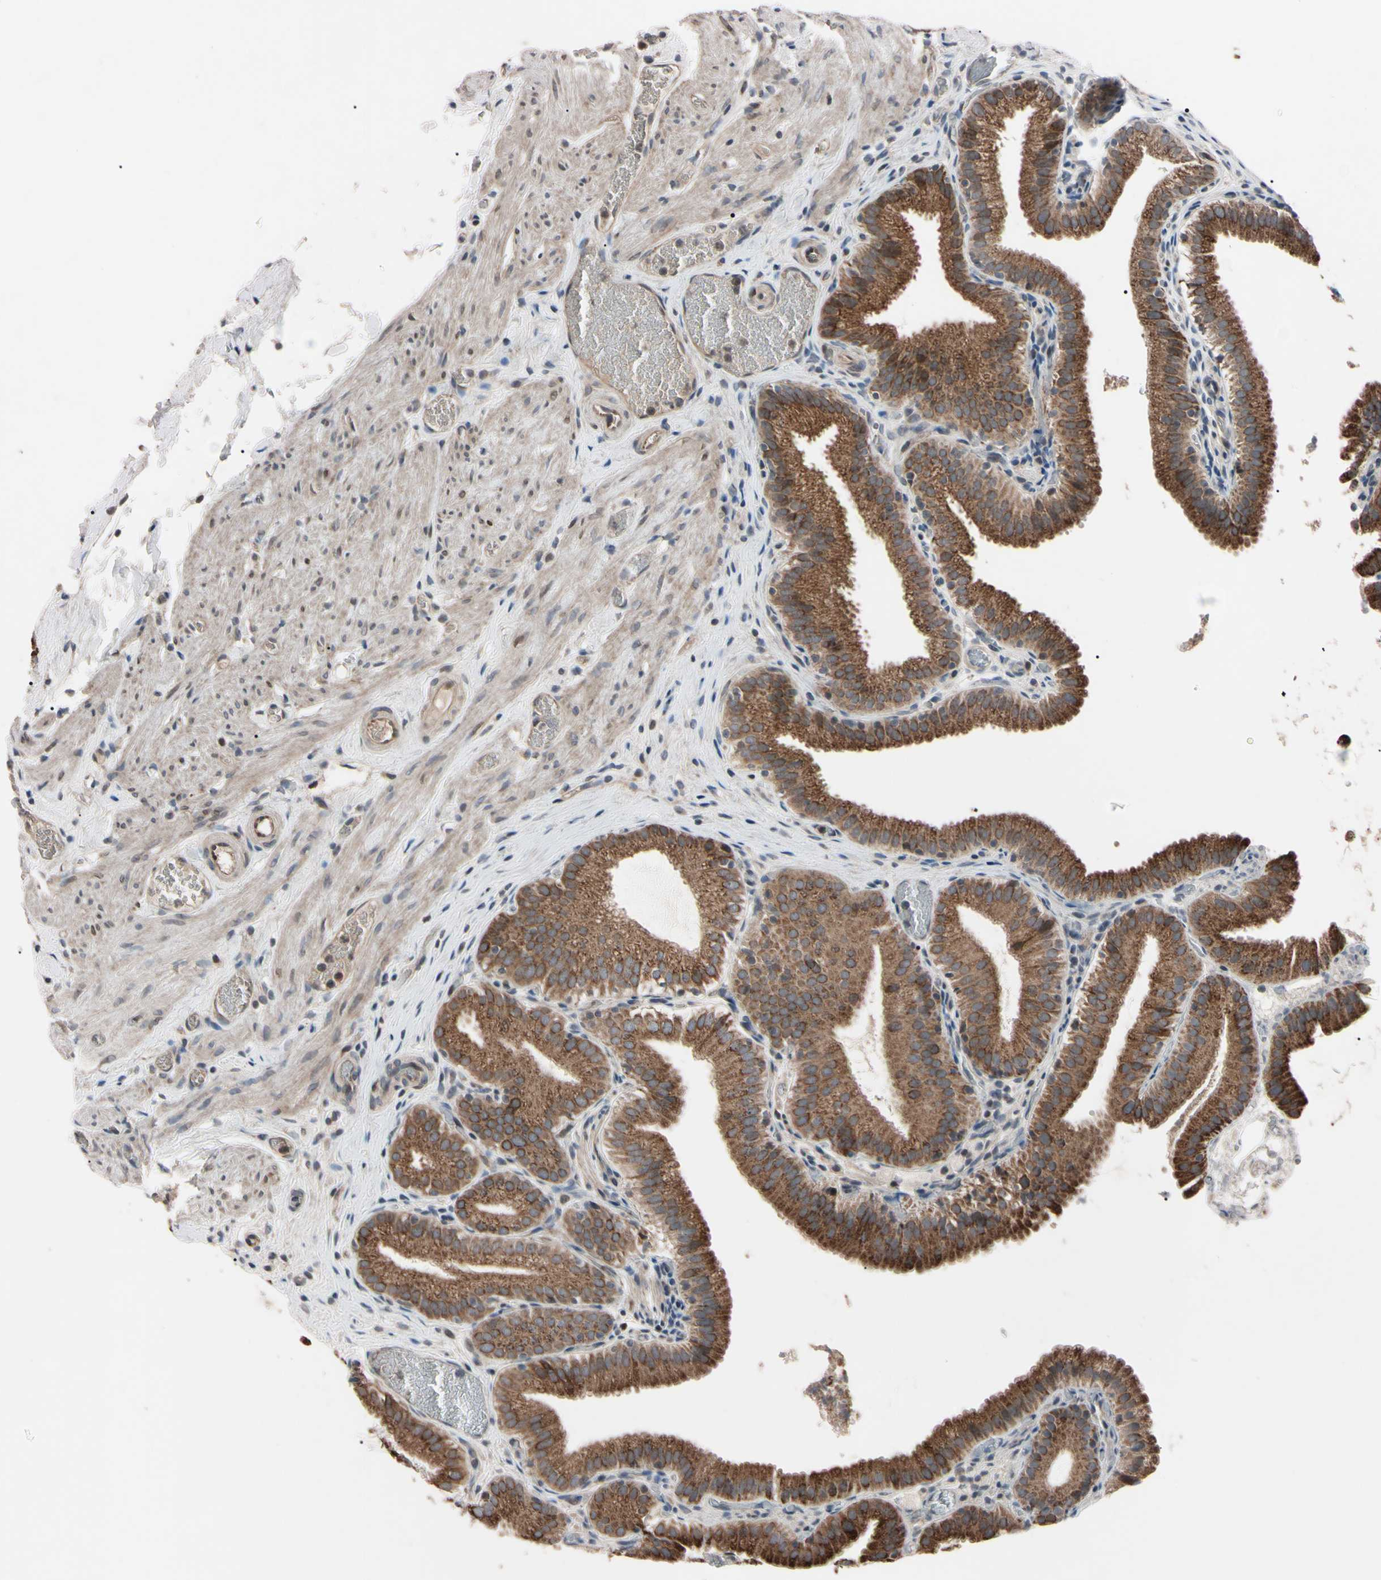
{"staining": {"intensity": "moderate", "quantity": ">75%", "location": "cytoplasmic/membranous"}, "tissue": "gallbladder", "cell_type": "Glandular cells", "image_type": "normal", "snomed": [{"axis": "morphology", "description": "Normal tissue, NOS"}, {"axis": "topography", "description": "Gallbladder"}], "caption": "Brown immunohistochemical staining in benign human gallbladder shows moderate cytoplasmic/membranous positivity in approximately >75% of glandular cells. (IHC, brightfield microscopy, high magnification).", "gene": "TNFRSF1A", "patient": {"sex": "male", "age": 54}}